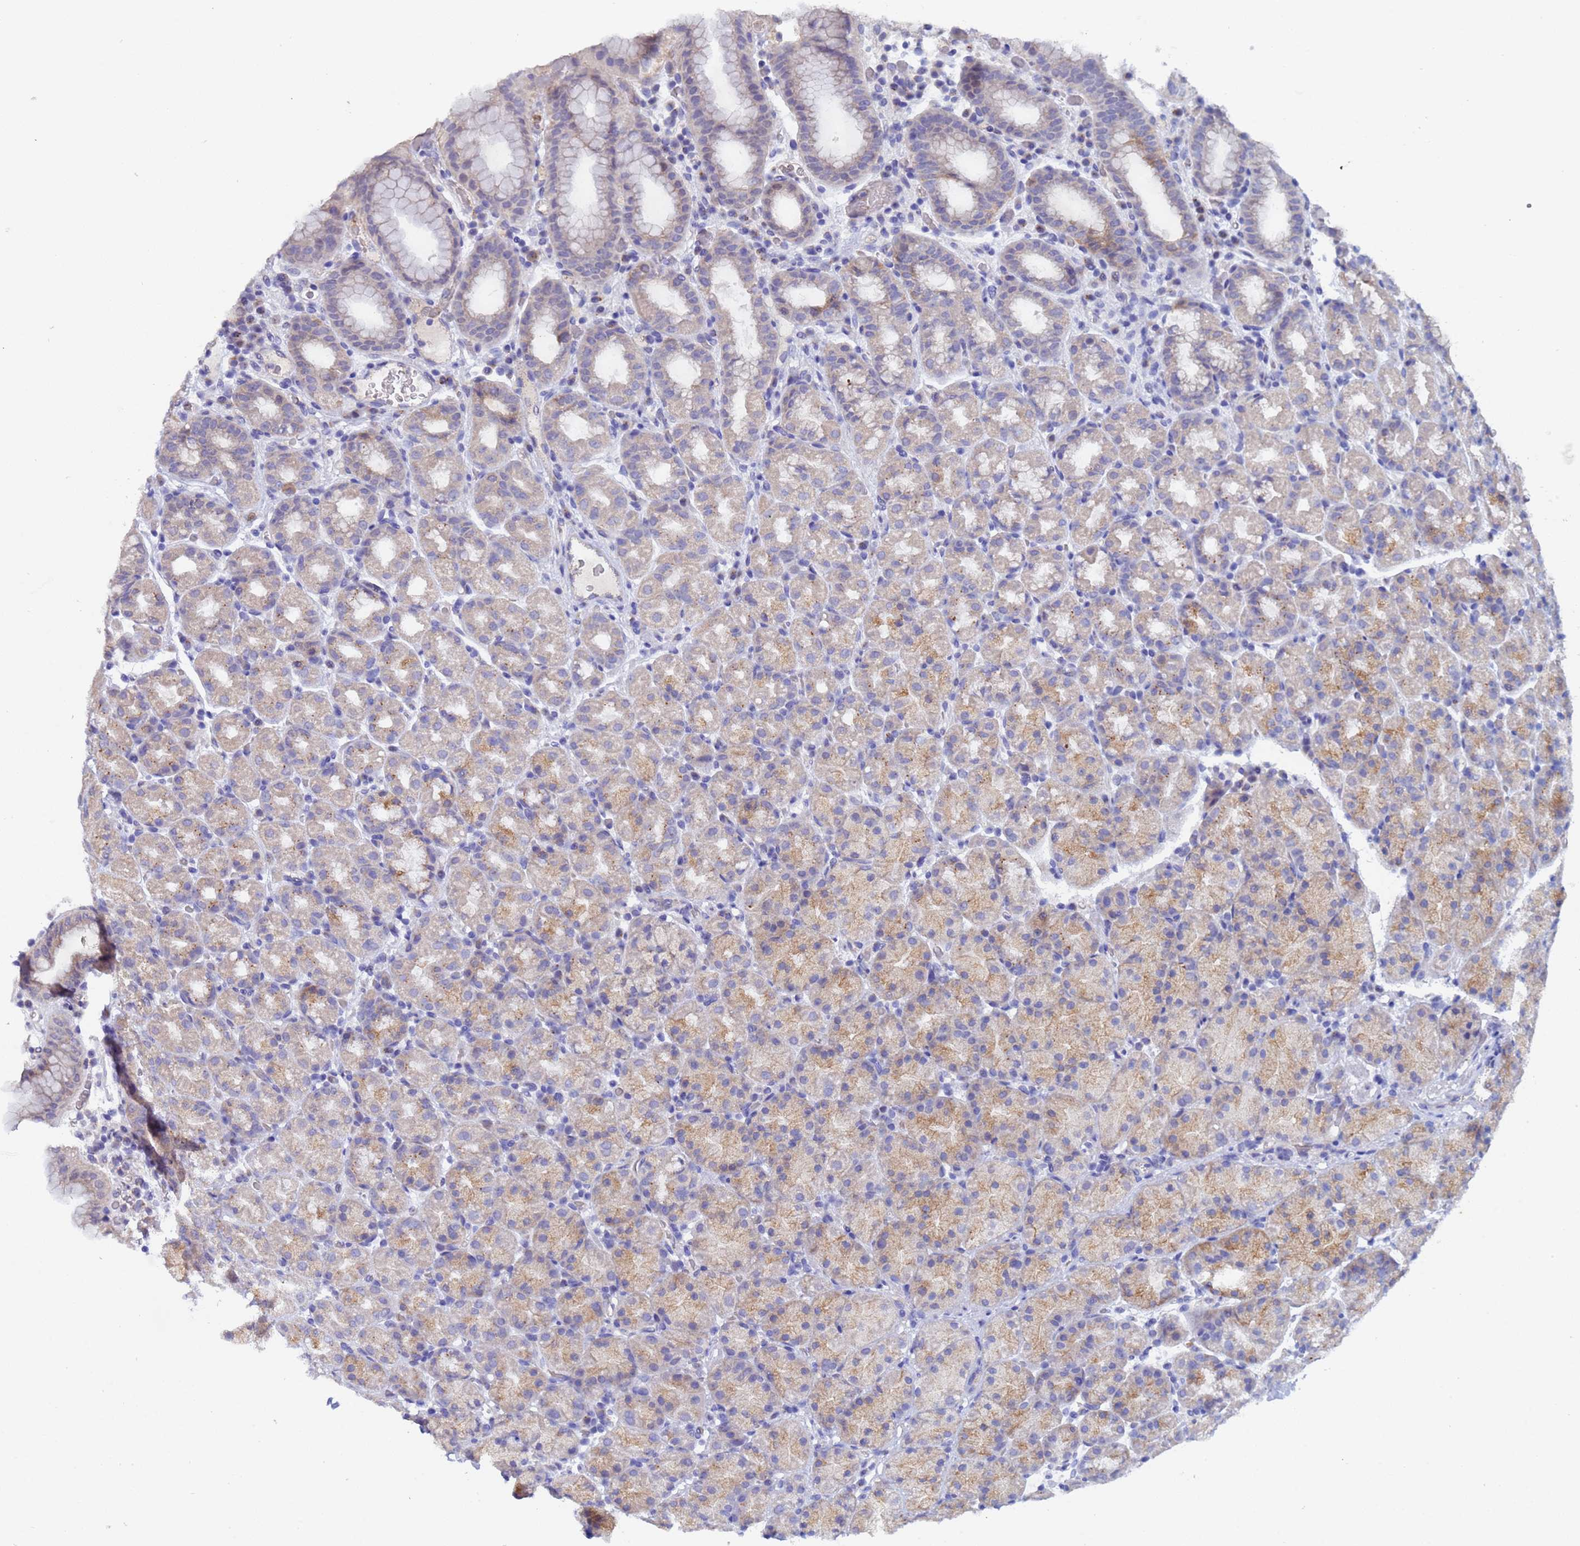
{"staining": {"intensity": "moderate", "quantity": "25%-75%", "location": "cytoplasmic/membranous"}, "tissue": "stomach", "cell_type": "Glandular cells", "image_type": "normal", "snomed": [{"axis": "morphology", "description": "Normal tissue, NOS"}, {"axis": "topography", "description": "Stomach, upper"}, {"axis": "topography", "description": "Stomach, lower"}, {"axis": "topography", "description": "Small intestine"}], "caption": "A histopathology image showing moderate cytoplasmic/membranous expression in approximately 25%-75% of glandular cells in unremarkable stomach, as visualized by brown immunohistochemical staining.", "gene": "IHO1", "patient": {"sex": "male", "age": 68}}